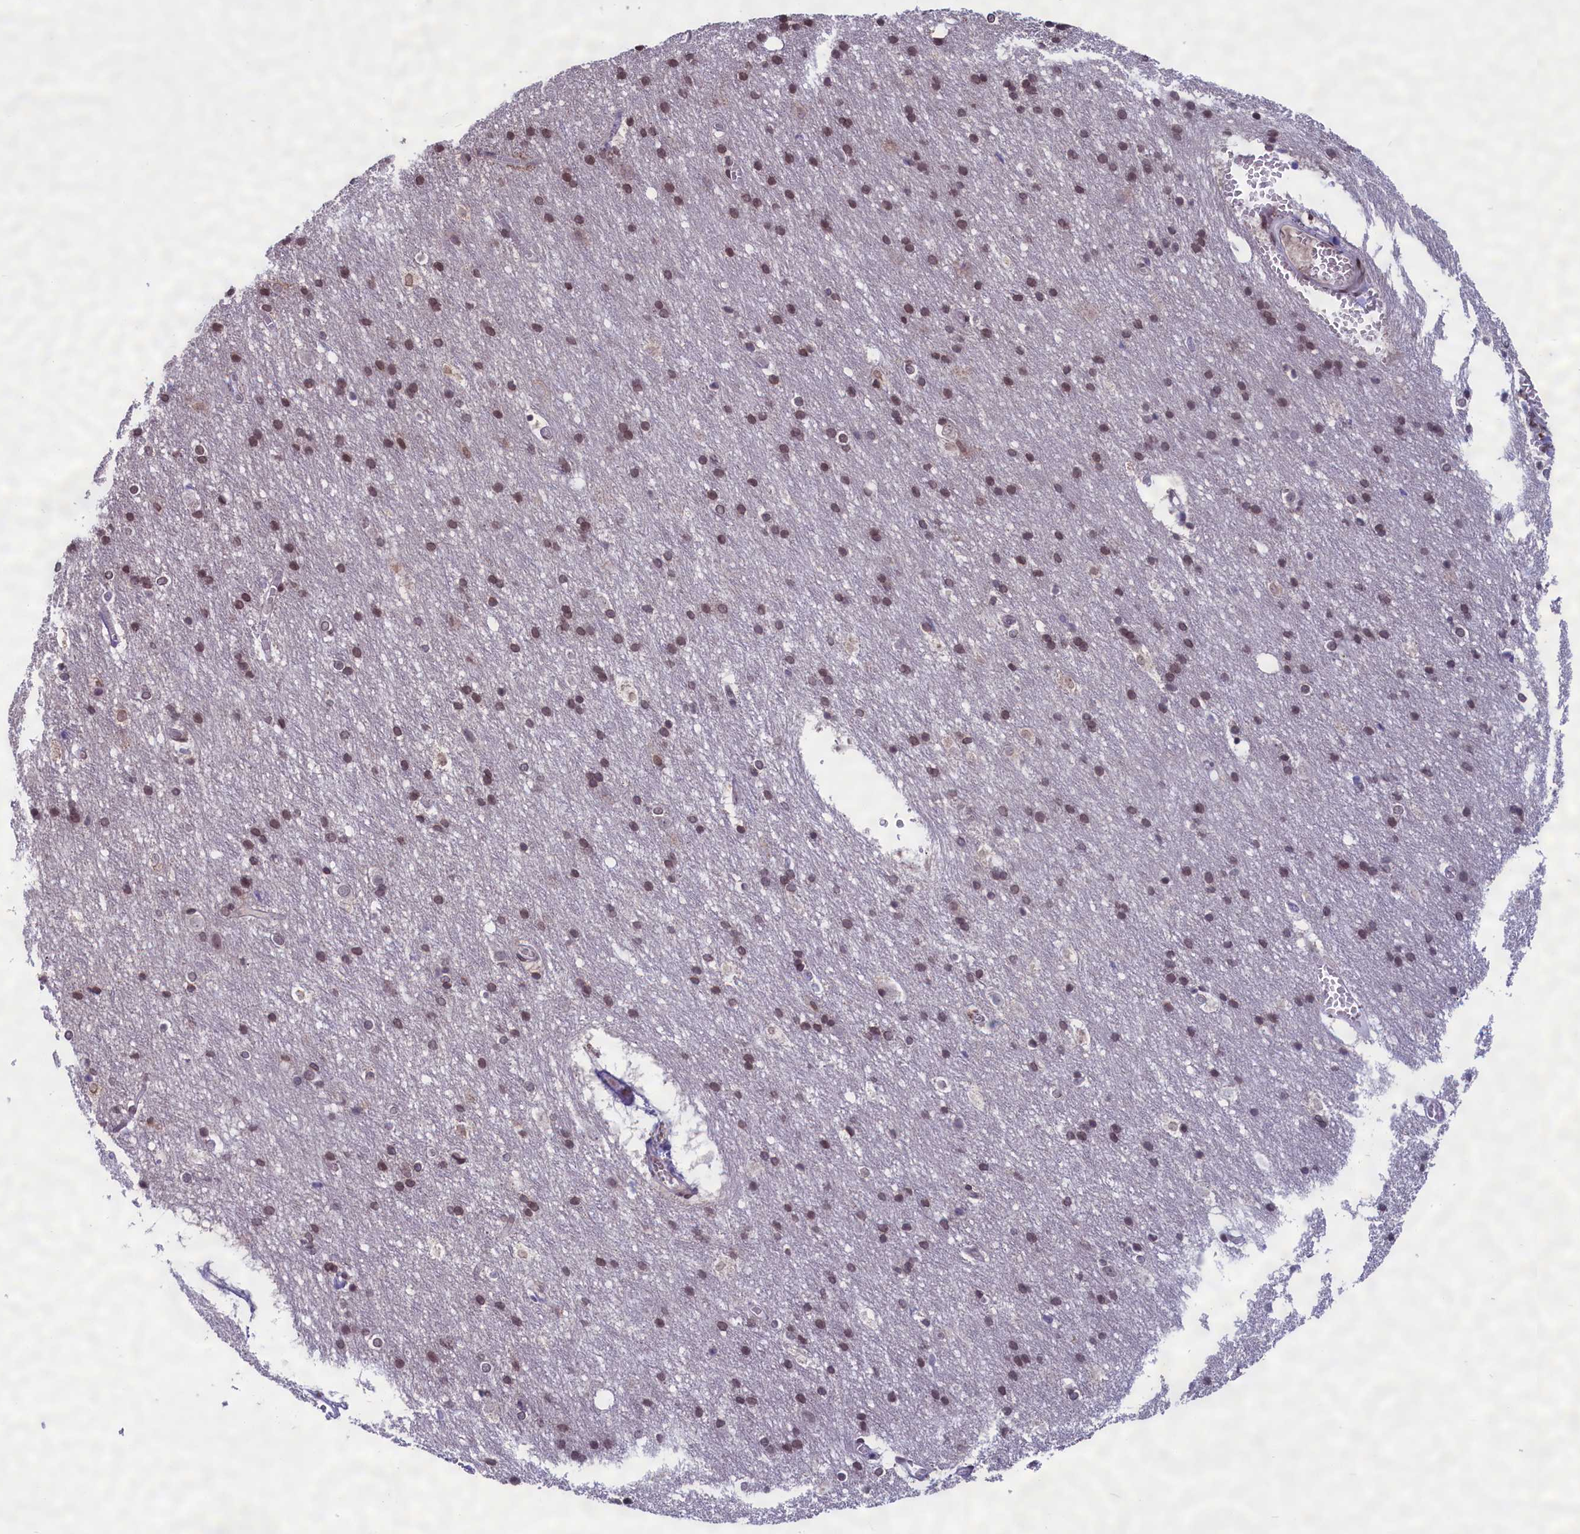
{"staining": {"intensity": "negative", "quantity": "none", "location": "none"}, "tissue": "cerebral cortex", "cell_type": "Endothelial cells", "image_type": "normal", "snomed": [{"axis": "morphology", "description": "Normal tissue, NOS"}, {"axis": "topography", "description": "Cerebral cortex"}], "caption": "IHC photomicrograph of benign human cerebral cortex stained for a protein (brown), which demonstrates no expression in endothelial cells.", "gene": "GPSM1", "patient": {"sex": "male", "age": 54}}